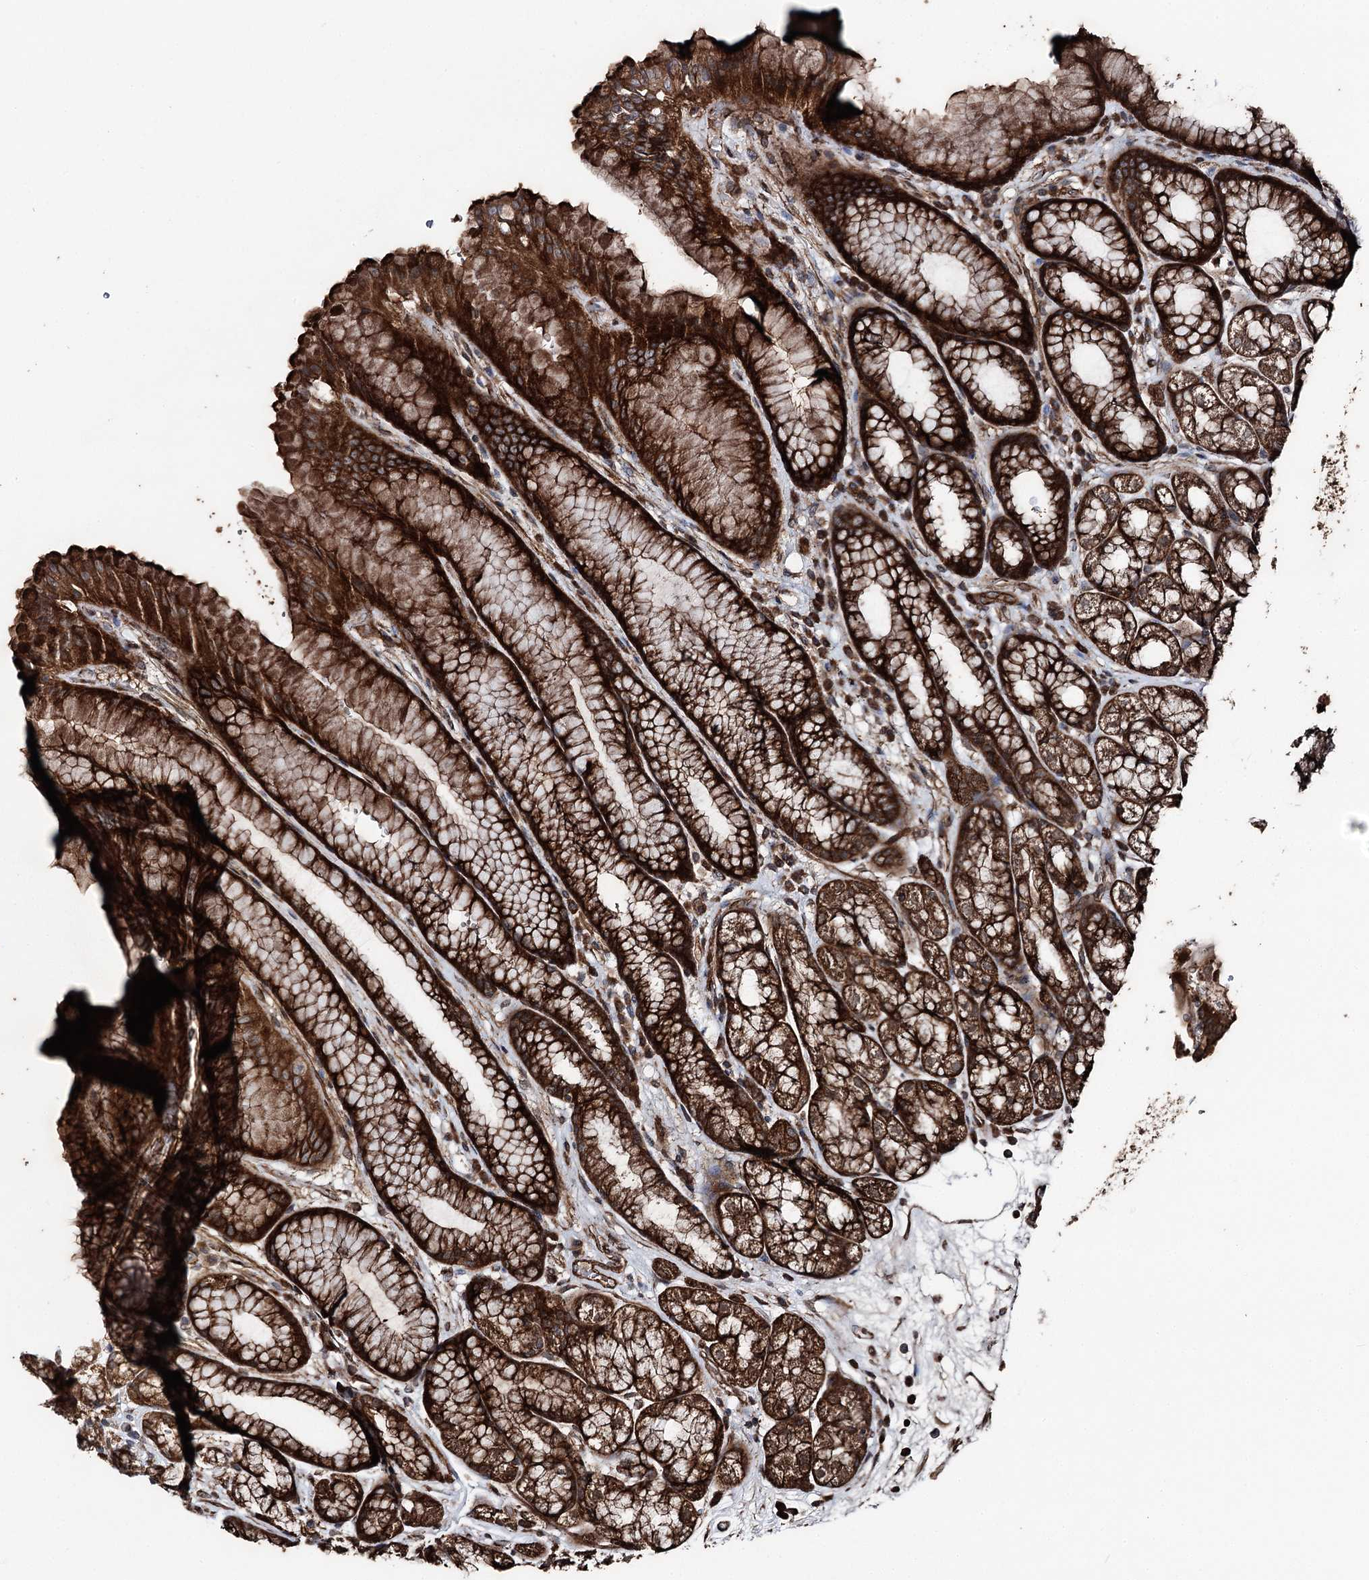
{"staining": {"intensity": "strong", "quantity": ">75%", "location": "cytoplasmic/membranous"}, "tissue": "stomach", "cell_type": "Glandular cells", "image_type": "normal", "snomed": [{"axis": "morphology", "description": "Normal tissue, NOS"}, {"axis": "morphology", "description": "Adenocarcinoma, NOS"}, {"axis": "topography", "description": "Stomach"}], "caption": "An IHC photomicrograph of unremarkable tissue is shown. Protein staining in brown highlights strong cytoplasmic/membranous positivity in stomach within glandular cells.", "gene": "ITFG2", "patient": {"sex": "male", "age": 57}}